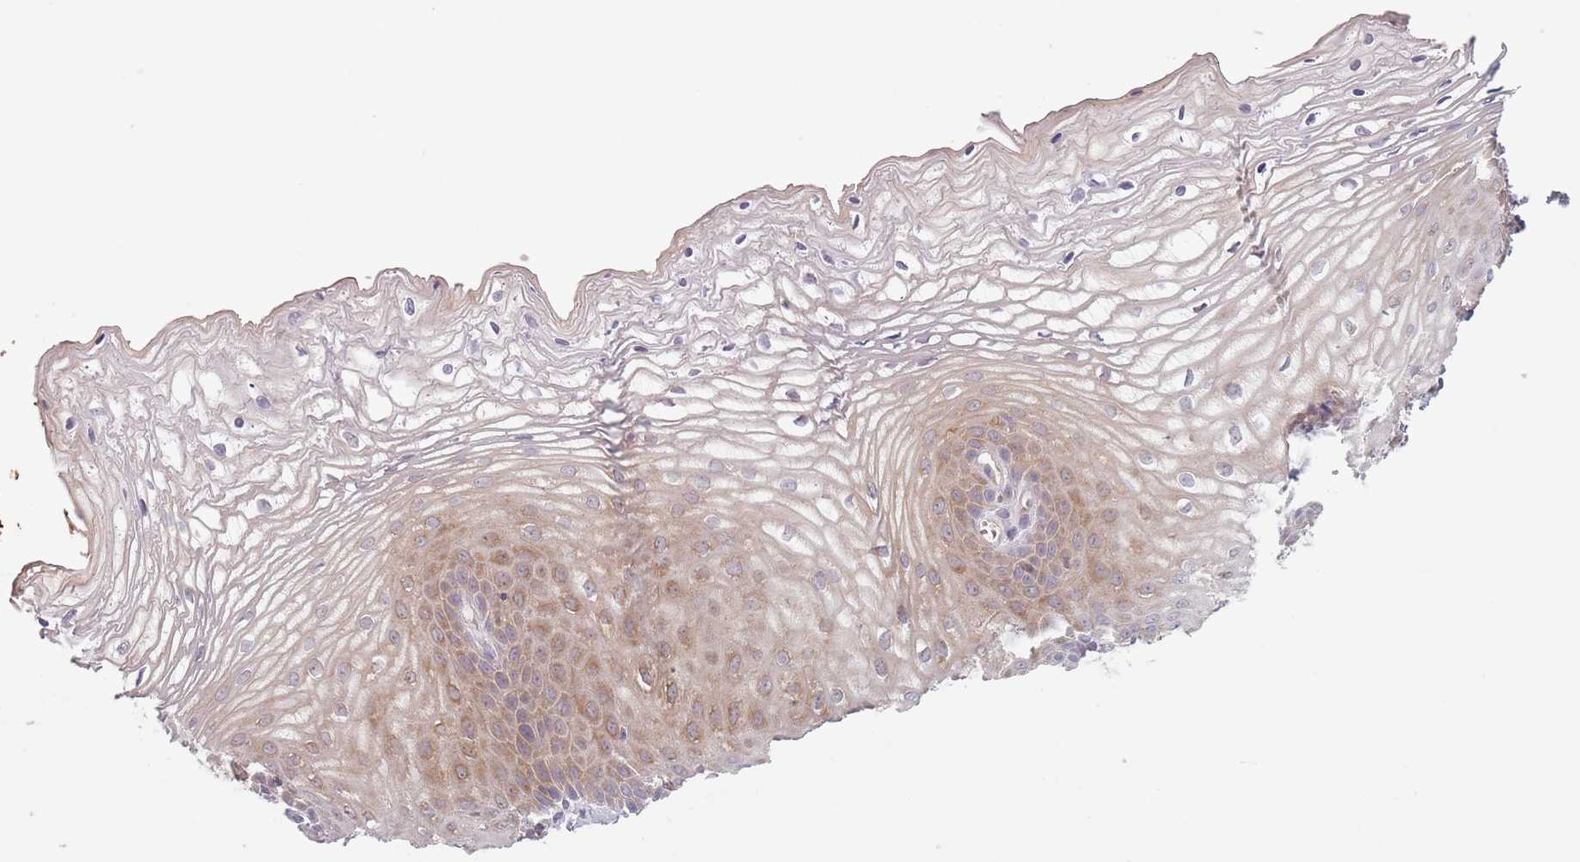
{"staining": {"intensity": "moderate", "quantity": "25%-75%", "location": "cytoplasmic/membranous"}, "tissue": "vagina", "cell_type": "Squamous epithelial cells", "image_type": "normal", "snomed": [{"axis": "morphology", "description": "Normal tissue, NOS"}, {"axis": "topography", "description": "Vagina"}, {"axis": "topography", "description": "Cervix"}], "caption": "High-power microscopy captured an immunohistochemistry histopathology image of benign vagina, revealing moderate cytoplasmic/membranous positivity in about 25%-75% of squamous epithelial cells.", "gene": "ASB13", "patient": {"sex": "female", "age": 40}}